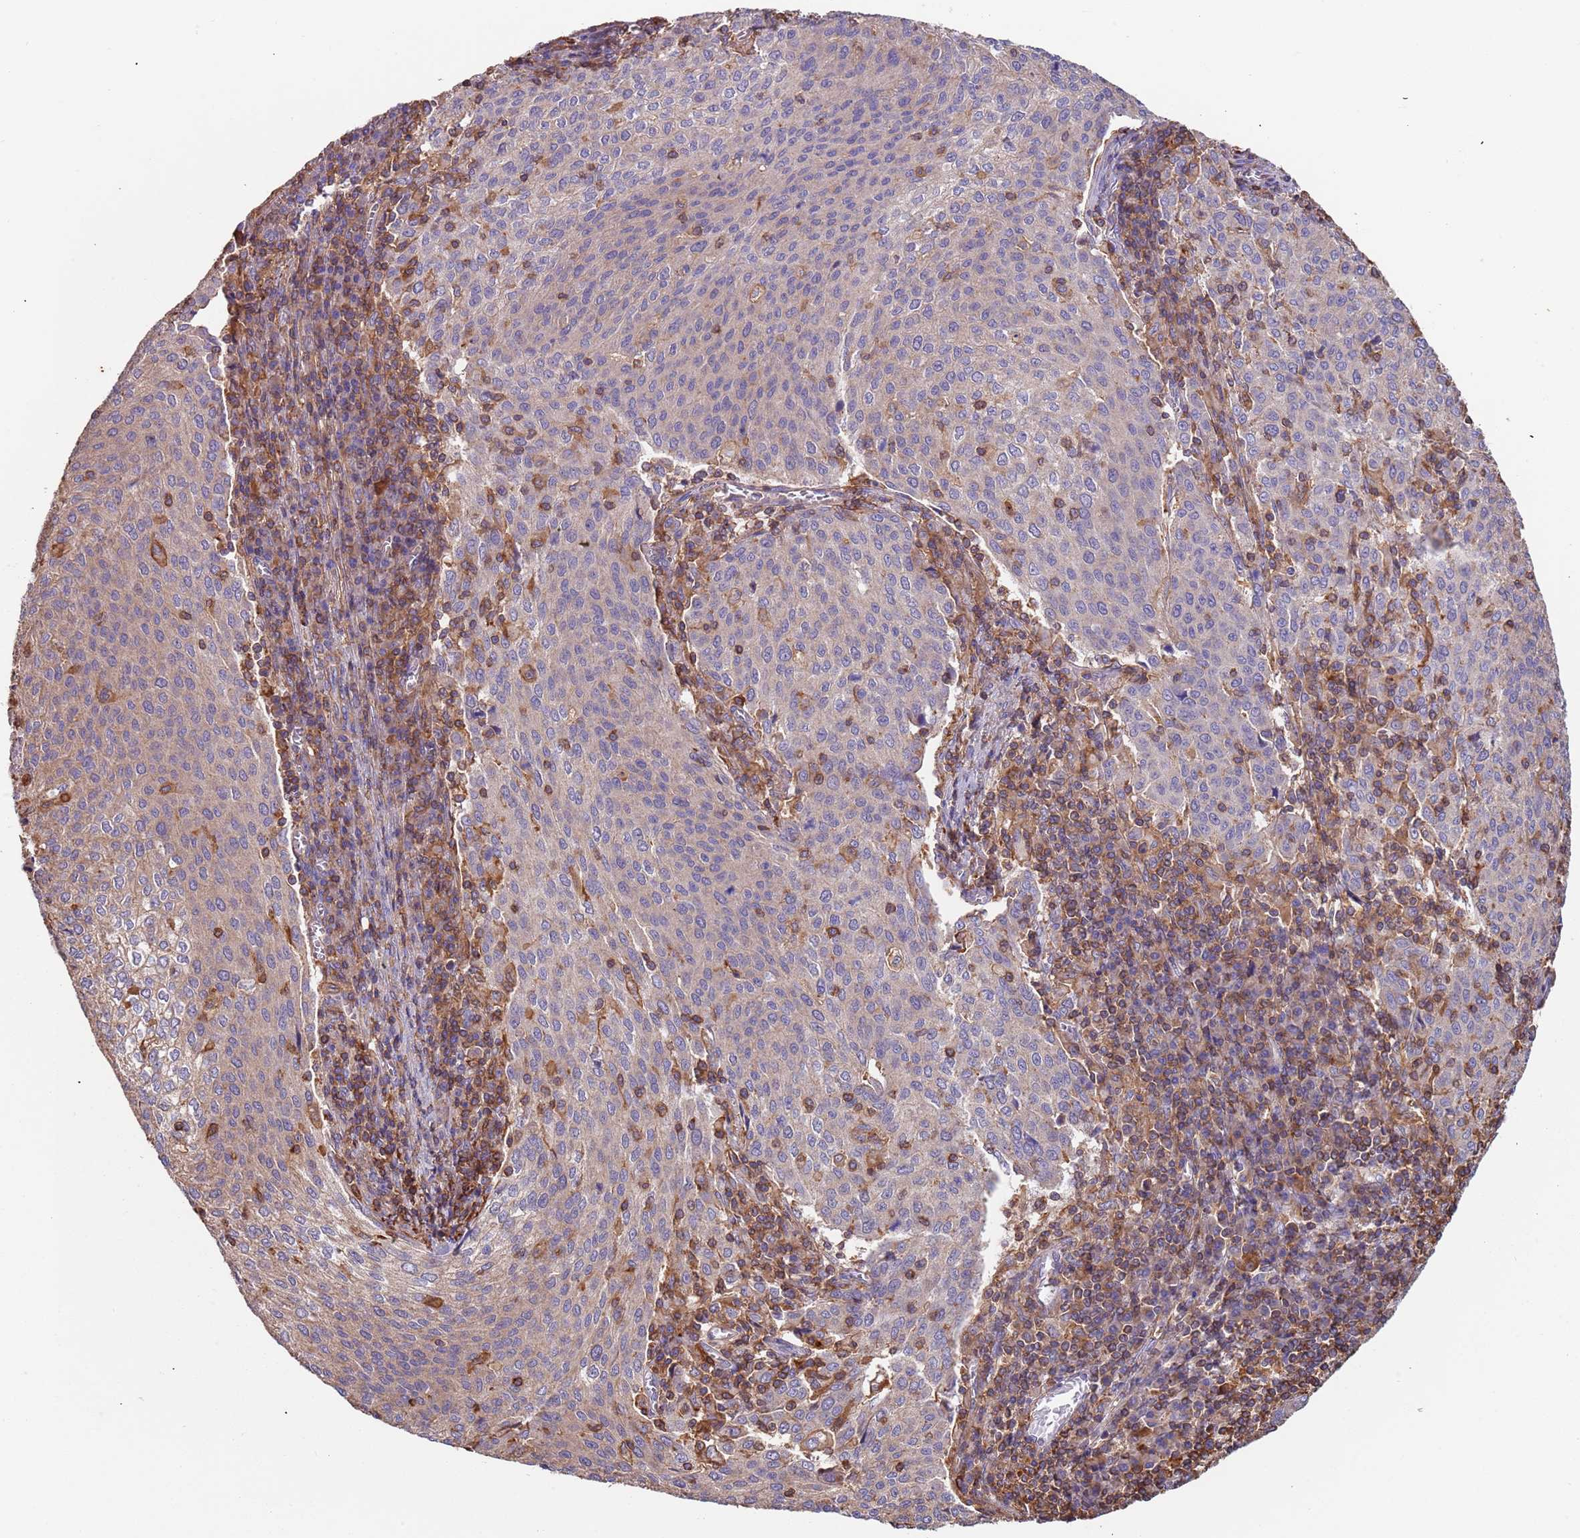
{"staining": {"intensity": "negative", "quantity": "none", "location": "none"}, "tissue": "cervical cancer", "cell_type": "Tumor cells", "image_type": "cancer", "snomed": [{"axis": "morphology", "description": "Squamous cell carcinoma, NOS"}, {"axis": "topography", "description": "Cervix"}], "caption": "A photomicrograph of human cervical squamous cell carcinoma is negative for staining in tumor cells.", "gene": "SYT4", "patient": {"sex": "female", "age": 46}}